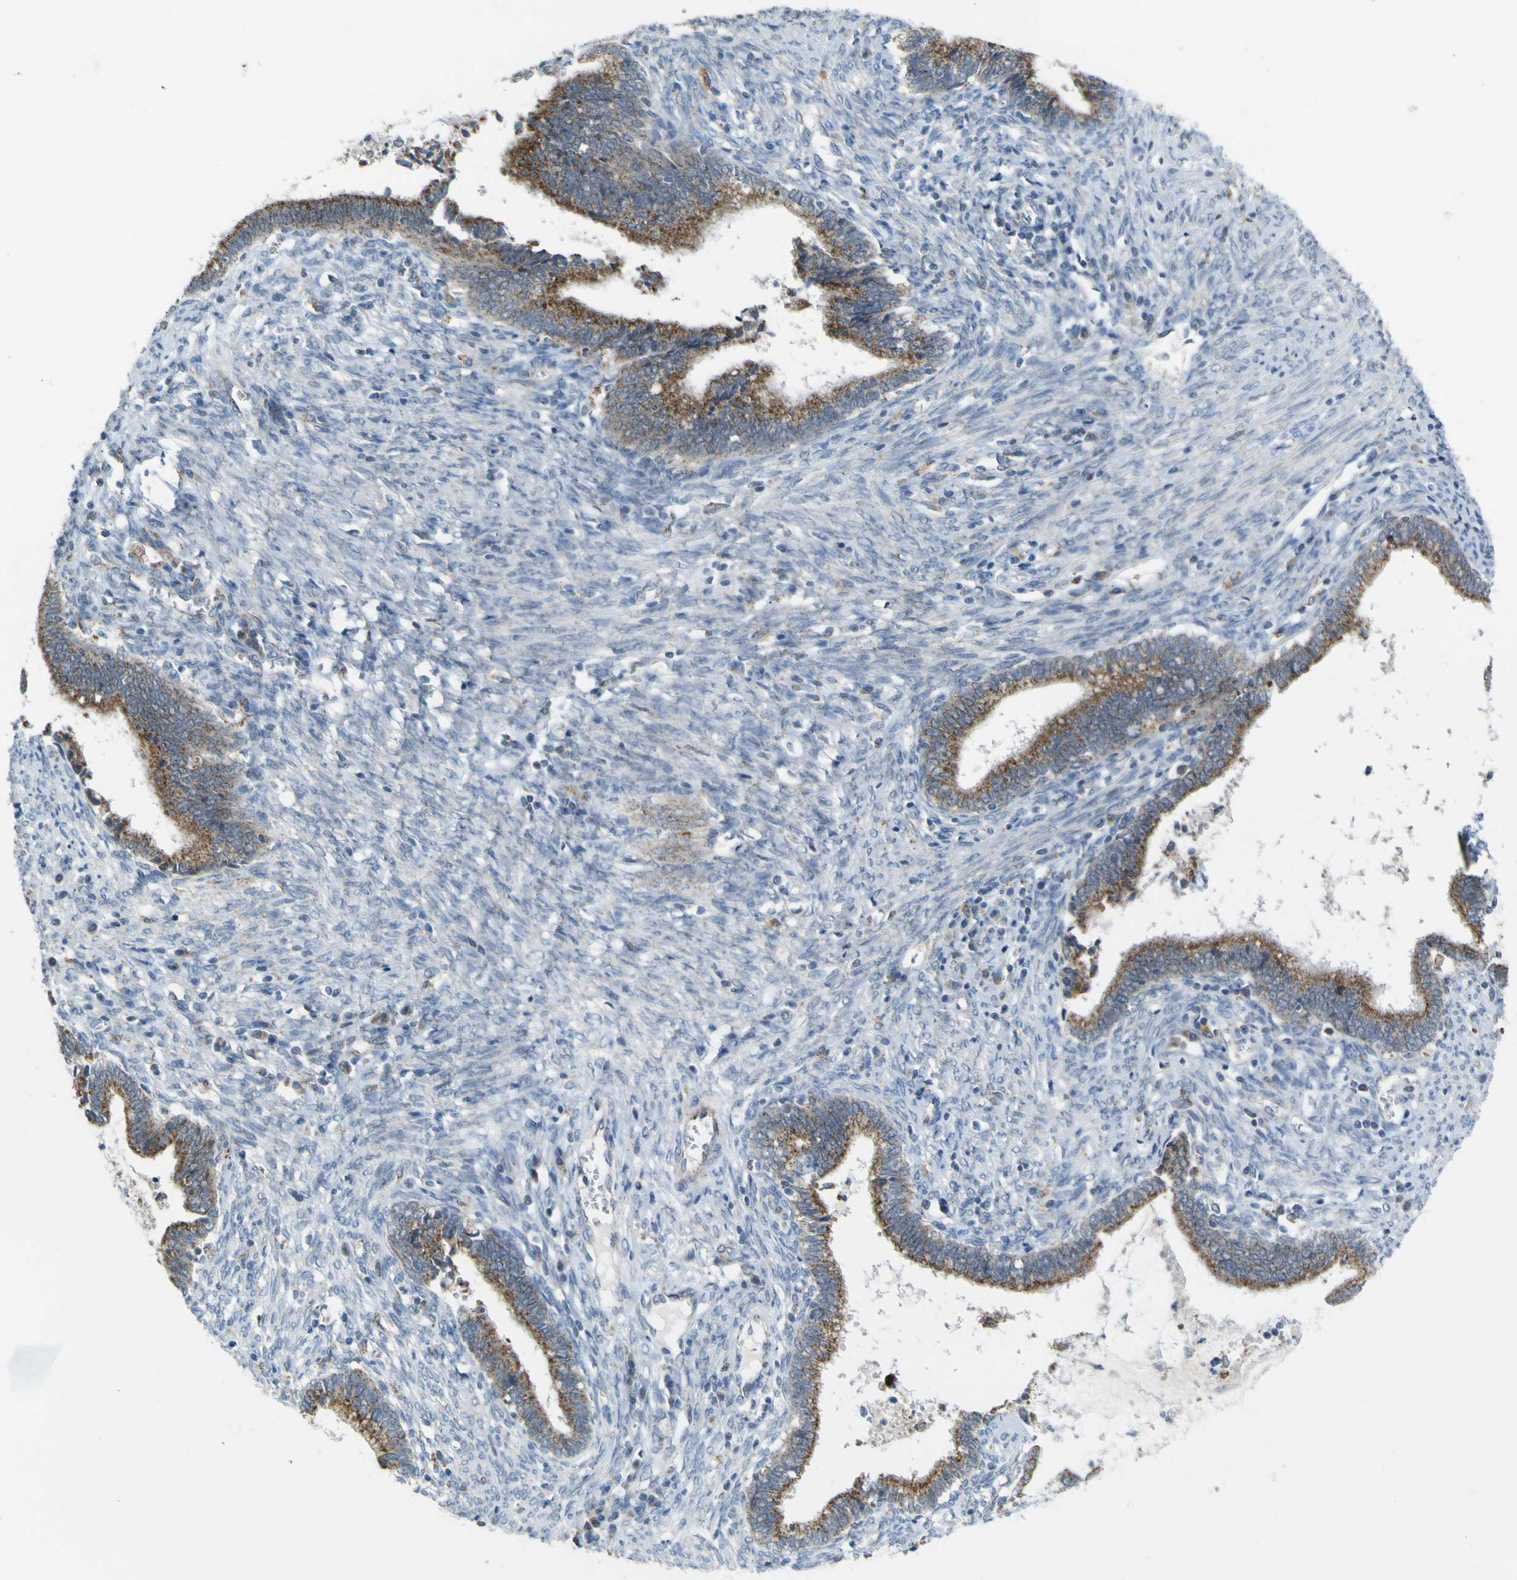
{"staining": {"intensity": "moderate", "quantity": ">75%", "location": "cytoplasmic/membranous"}, "tissue": "cervical cancer", "cell_type": "Tumor cells", "image_type": "cancer", "snomed": [{"axis": "morphology", "description": "Adenocarcinoma, NOS"}, {"axis": "topography", "description": "Cervix"}], "caption": "This is an image of immunohistochemistry (IHC) staining of cervical cancer (adenocarcinoma), which shows moderate staining in the cytoplasmic/membranous of tumor cells.", "gene": "ACBD5", "patient": {"sex": "female", "age": 44}}